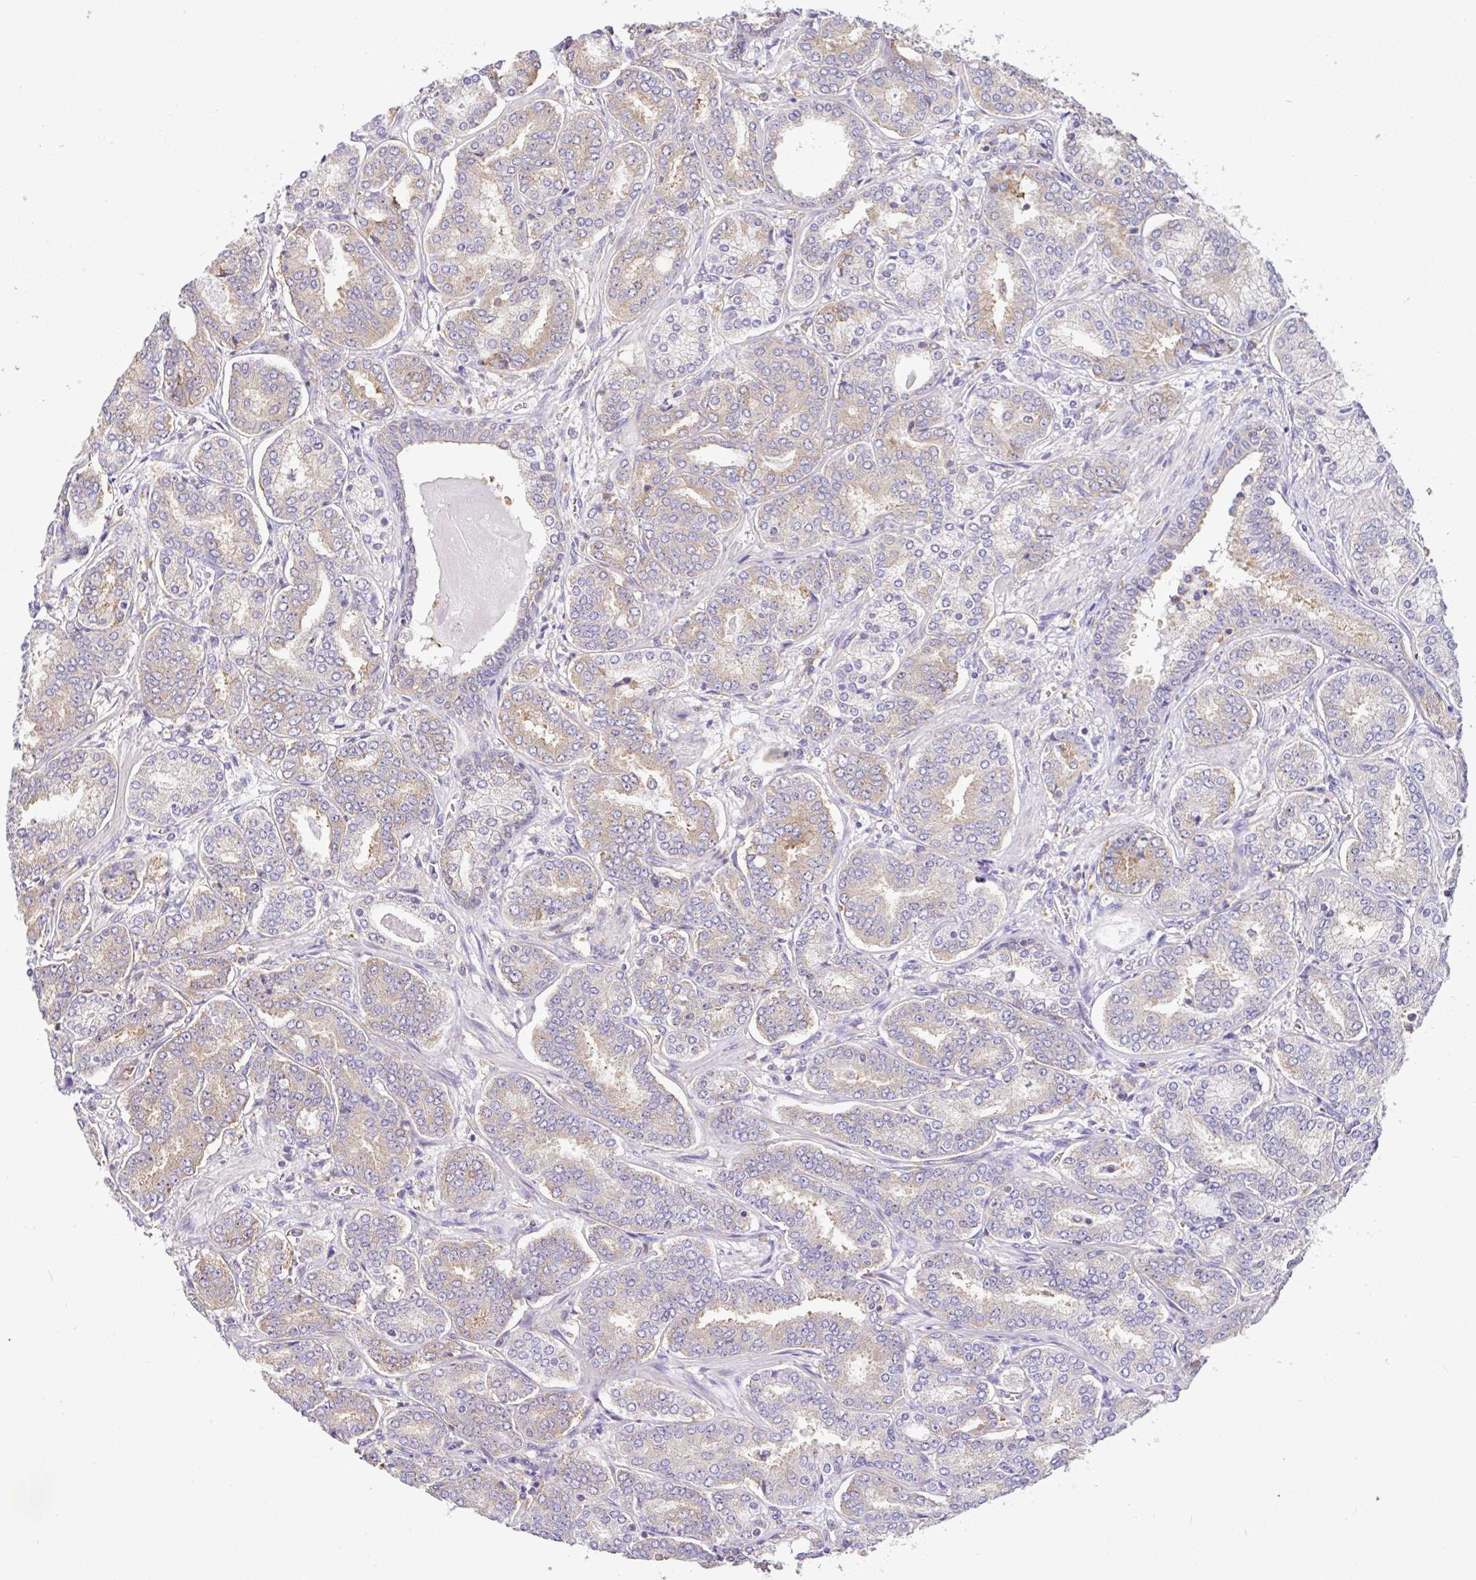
{"staining": {"intensity": "weak", "quantity": "<25%", "location": "cytoplasmic/membranous"}, "tissue": "prostate cancer", "cell_type": "Tumor cells", "image_type": "cancer", "snomed": [{"axis": "morphology", "description": "Adenocarcinoma, High grade"}, {"axis": "topography", "description": "Prostate"}], "caption": "Human prostate cancer stained for a protein using immunohistochemistry (IHC) demonstrates no positivity in tumor cells.", "gene": "GFPT2", "patient": {"sex": "male", "age": 72}}